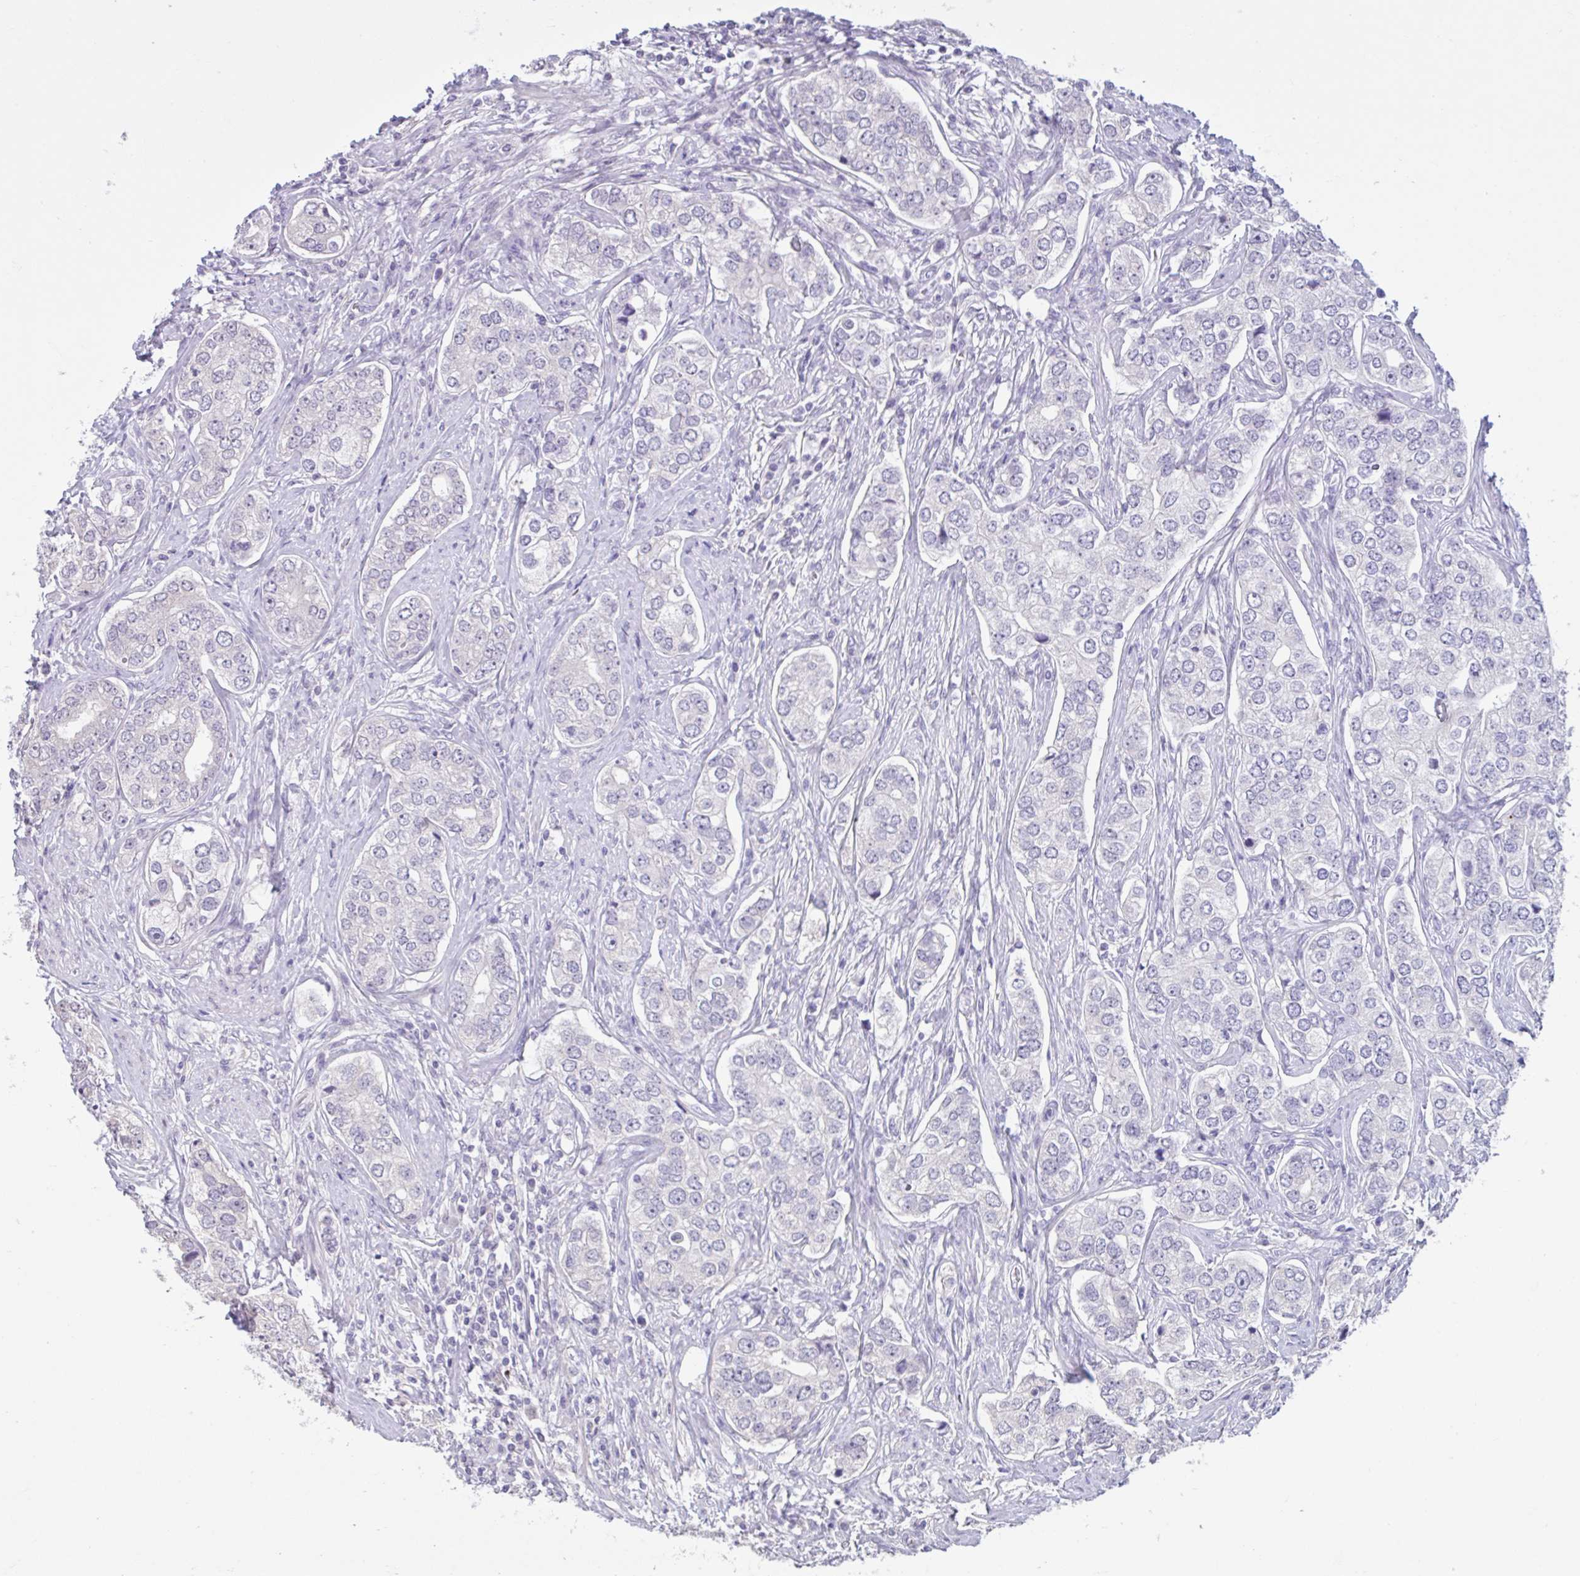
{"staining": {"intensity": "negative", "quantity": "none", "location": "none"}, "tissue": "prostate cancer", "cell_type": "Tumor cells", "image_type": "cancer", "snomed": [{"axis": "morphology", "description": "Adenocarcinoma, High grade"}, {"axis": "topography", "description": "Prostate"}], "caption": "Immunohistochemistry (IHC) photomicrograph of neoplastic tissue: high-grade adenocarcinoma (prostate) stained with DAB shows no significant protein expression in tumor cells.", "gene": "CDH19", "patient": {"sex": "male", "age": 60}}